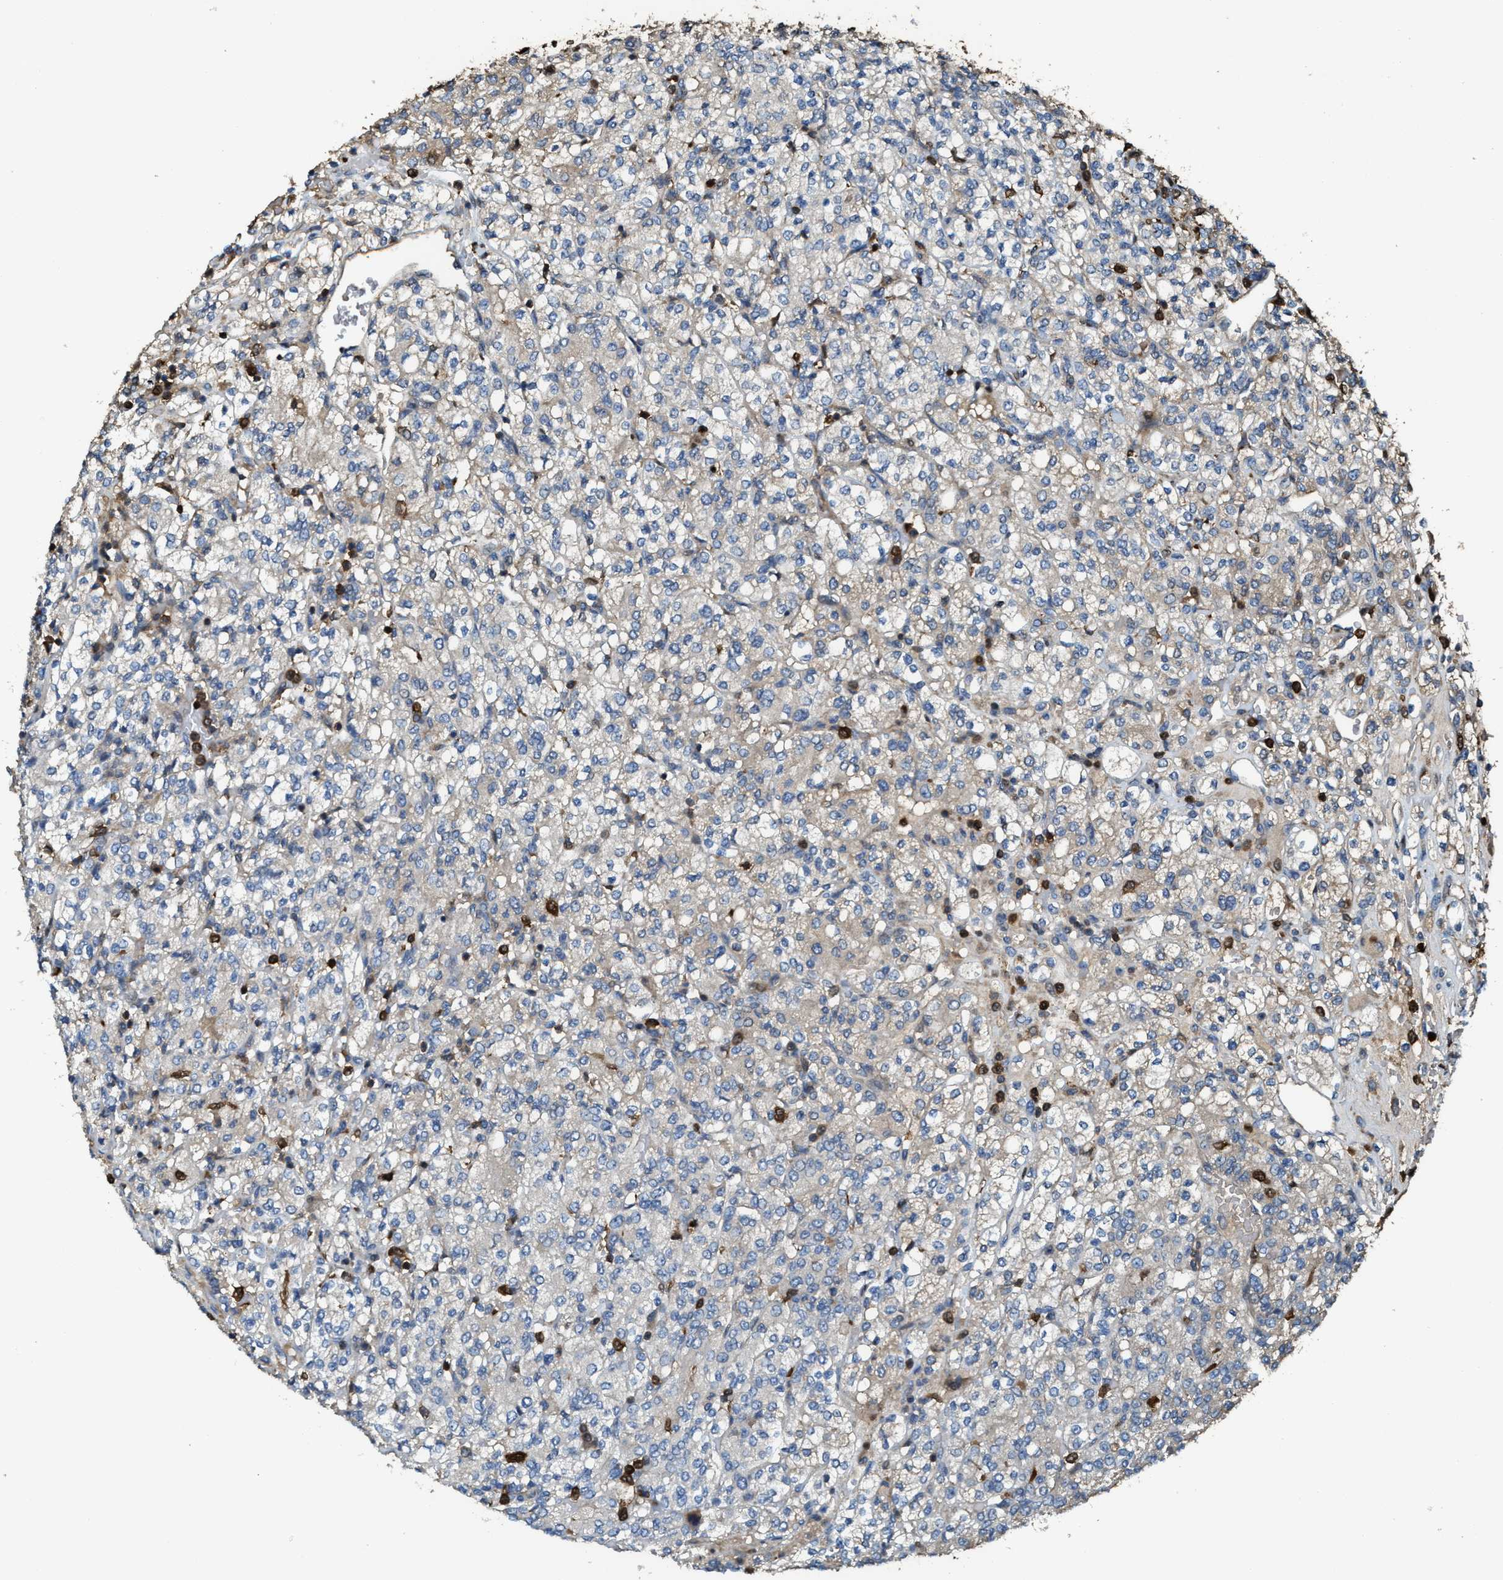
{"staining": {"intensity": "negative", "quantity": "none", "location": "none"}, "tissue": "renal cancer", "cell_type": "Tumor cells", "image_type": "cancer", "snomed": [{"axis": "morphology", "description": "Adenocarcinoma, NOS"}, {"axis": "topography", "description": "Kidney"}], "caption": "A photomicrograph of renal adenocarcinoma stained for a protein demonstrates no brown staining in tumor cells.", "gene": "SERPINB5", "patient": {"sex": "male", "age": 77}}